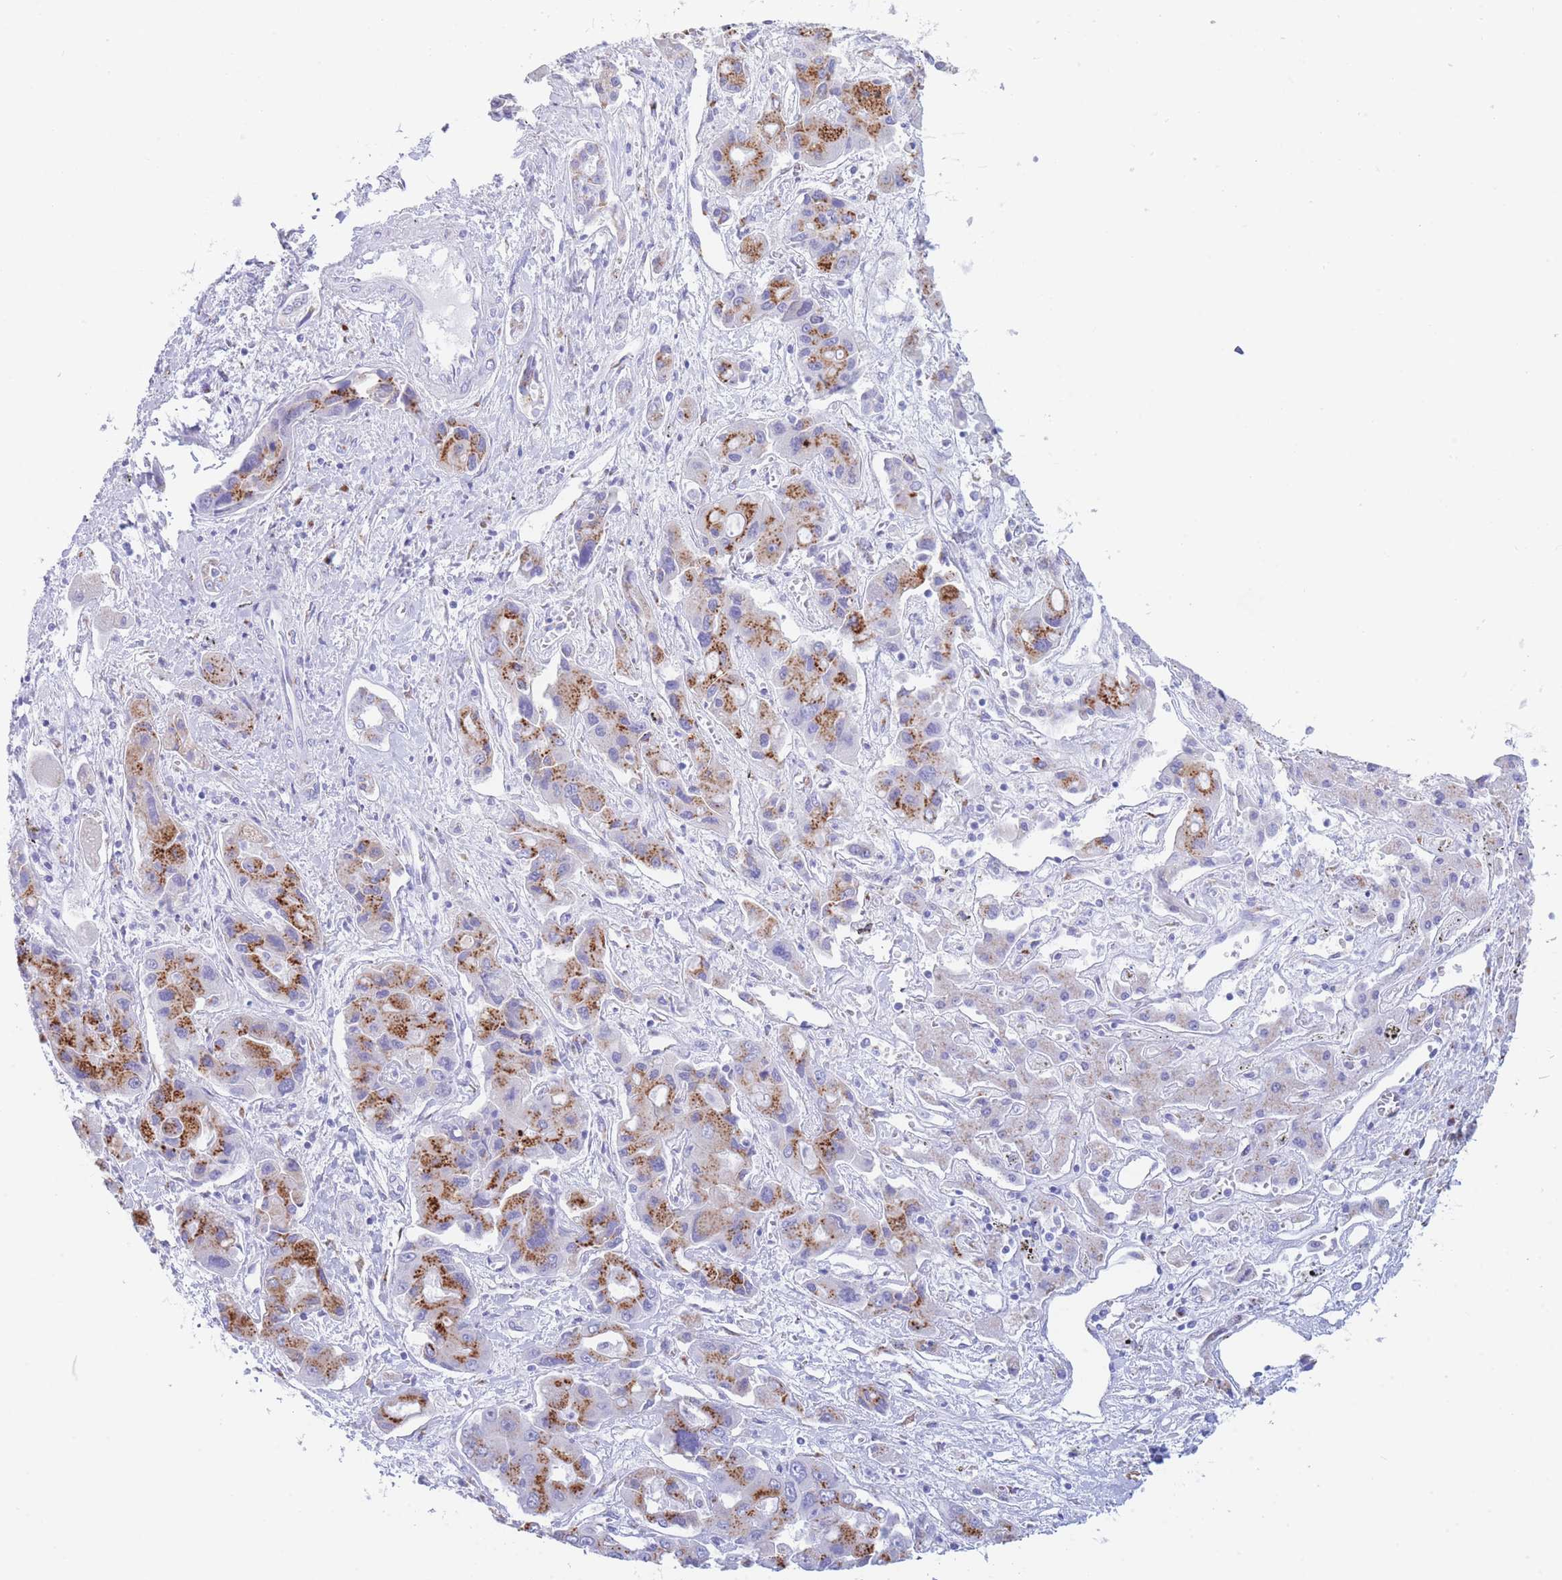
{"staining": {"intensity": "strong", "quantity": "25%-75%", "location": "cytoplasmic/membranous"}, "tissue": "liver cancer", "cell_type": "Tumor cells", "image_type": "cancer", "snomed": [{"axis": "morphology", "description": "Cholangiocarcinoma"}, {"axis": "topography", "description": "Liver"}], "caption": "Strong cytoplasmic/membranous protein expression is appreciated in approximately 25%-75% of tumor cells in cholangiocarcinoma (liver).", "gene": "FAM3C", "patient": {"sex": "male", "age": 67}}